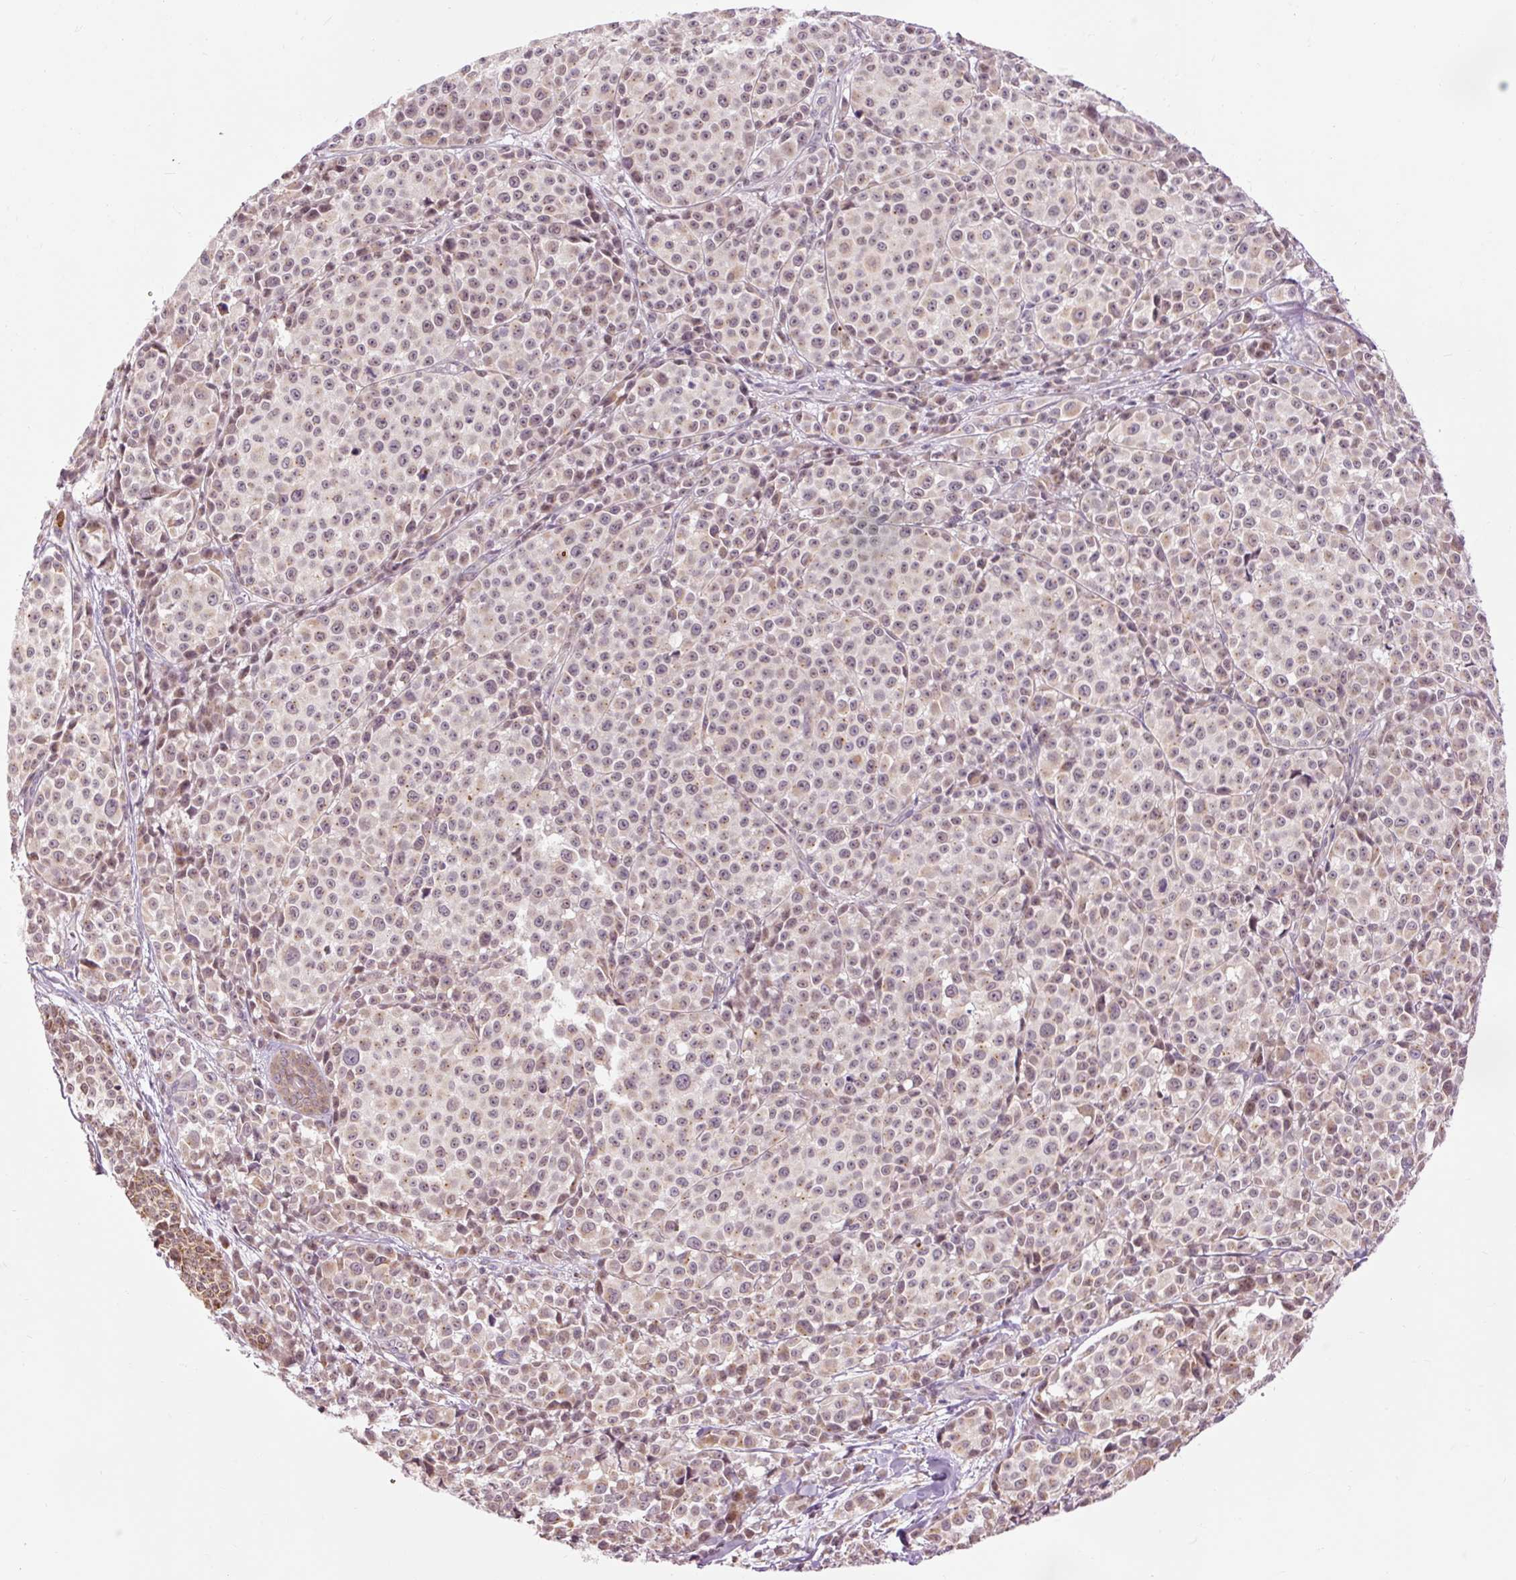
{"staining": {"intensity": "weak", "quantity": ">75%", "location": "cytoplasmic/membranous,nuclear"}, "tissue": "melanoma", "cell_type": "Tumor cells", "image_type": "cancer", "snomed": [{"axis": "morphology", "description": "Malignant melanoma, NOS"}, {"axis": "topography", "description": "Skin"}], "caption": "The histopathology image shows staining of malignant melanoma, revealing weak cytoplasmic/membranous and nuclear protein positivity (brown color) within tumor cells. (DAB = brown stain, brightfield microscopy at high magnification).", "gene": "PRDX5", "patient": {"sex": "female", "age": 35}}